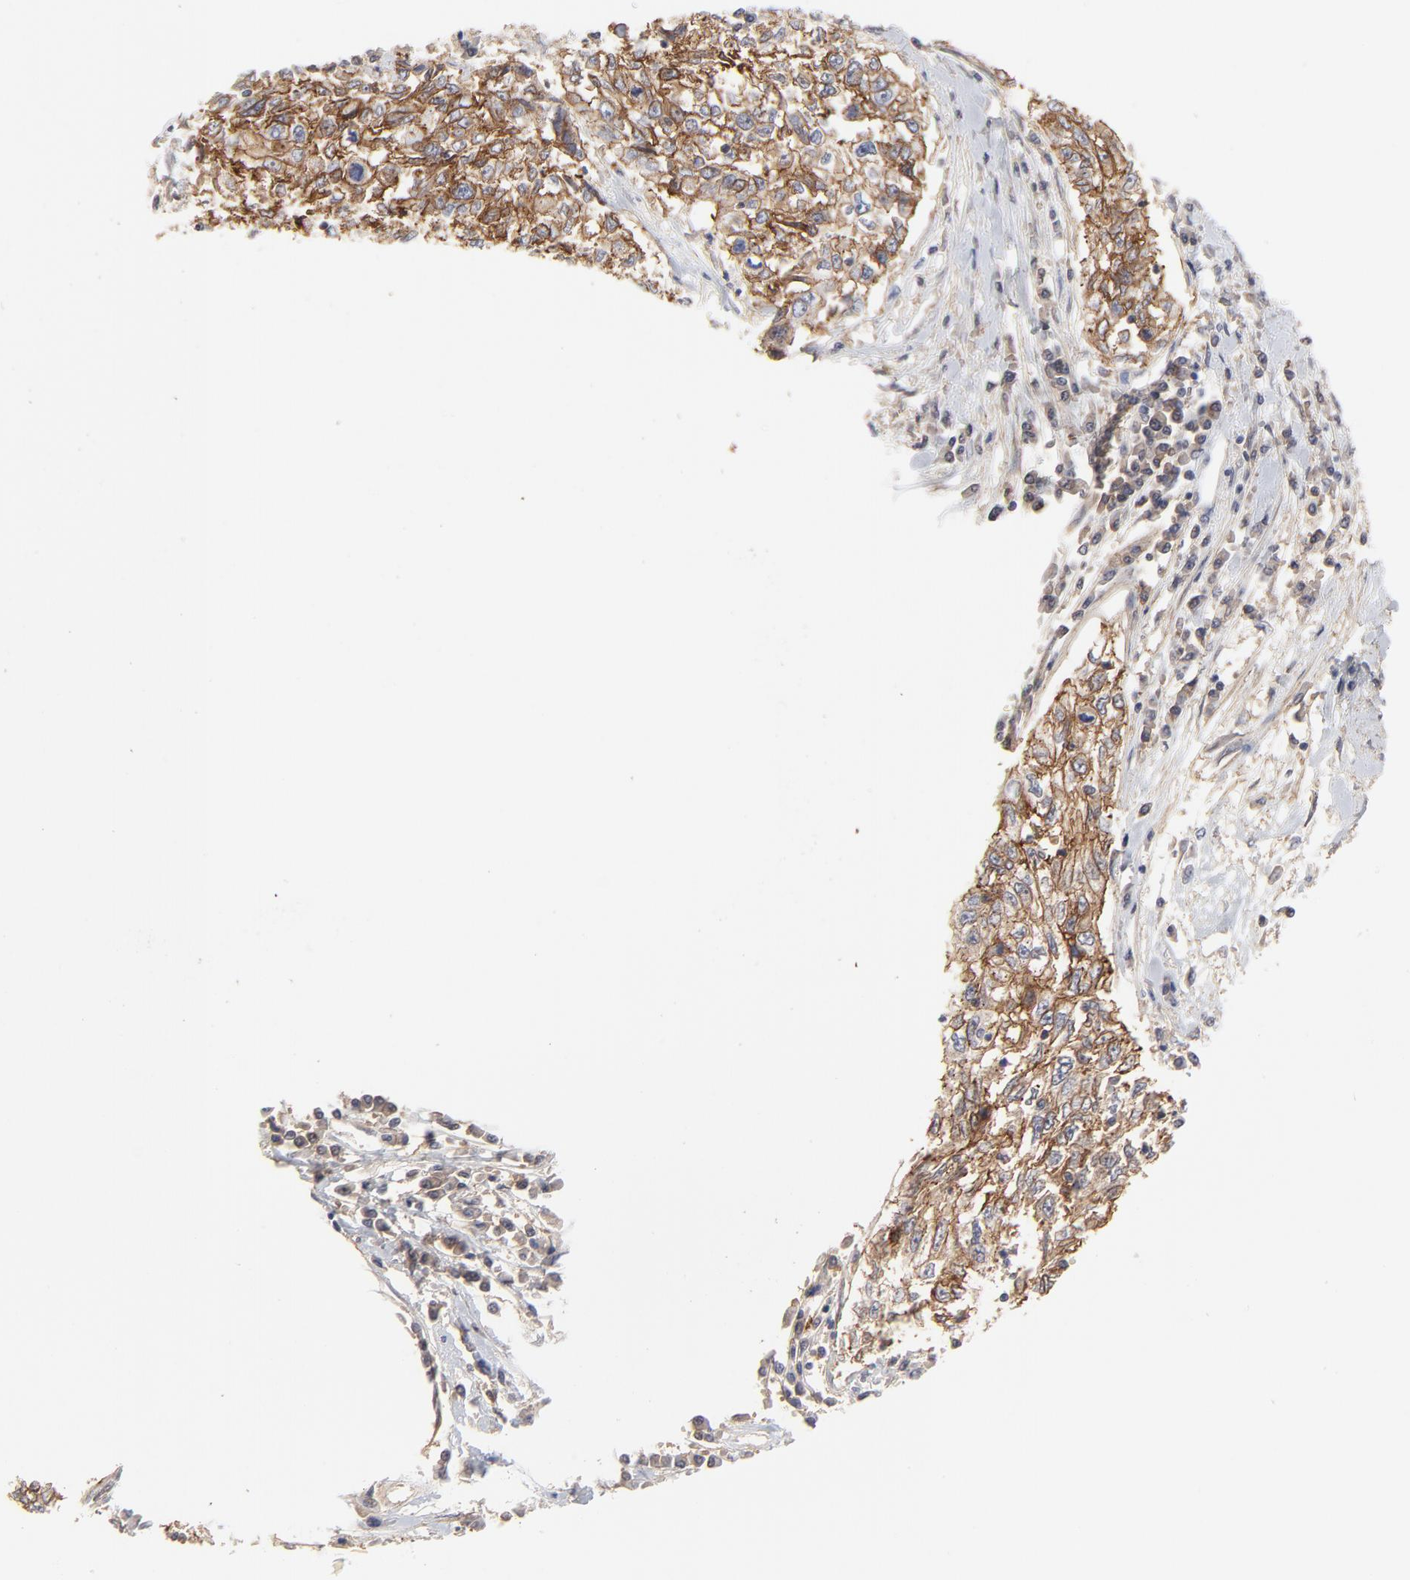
{"staining": {"intensity": "moderate", "quantity": ">75%", "location": "cytoplasmic/membranous"}, "tissue": "cervical cancer", "cell_type": "Tumor cells", "image_type": "cancer", "snomed": [{"axis": "morphology", "description": "Normal tissue, NOS"}, {"axis": "morphology", "description": "Squamous cell carcinoma, NOS"}, {"axis": "topography", "description": "Cervix"}], "caption": "Brown immunohistochemical staining in cervical squamous cell carcinoma displays moderate cytoplasmic/membranous expression in about >75% of tumor cells. (Stains: DAB (3,3'-diaminobenzidine) in brown, nuclei in blue, Microscopy: brightfield microscopy at high magnification).", "gene": "SLC16A1", "patient": {"sex": "female", "age": 45}}